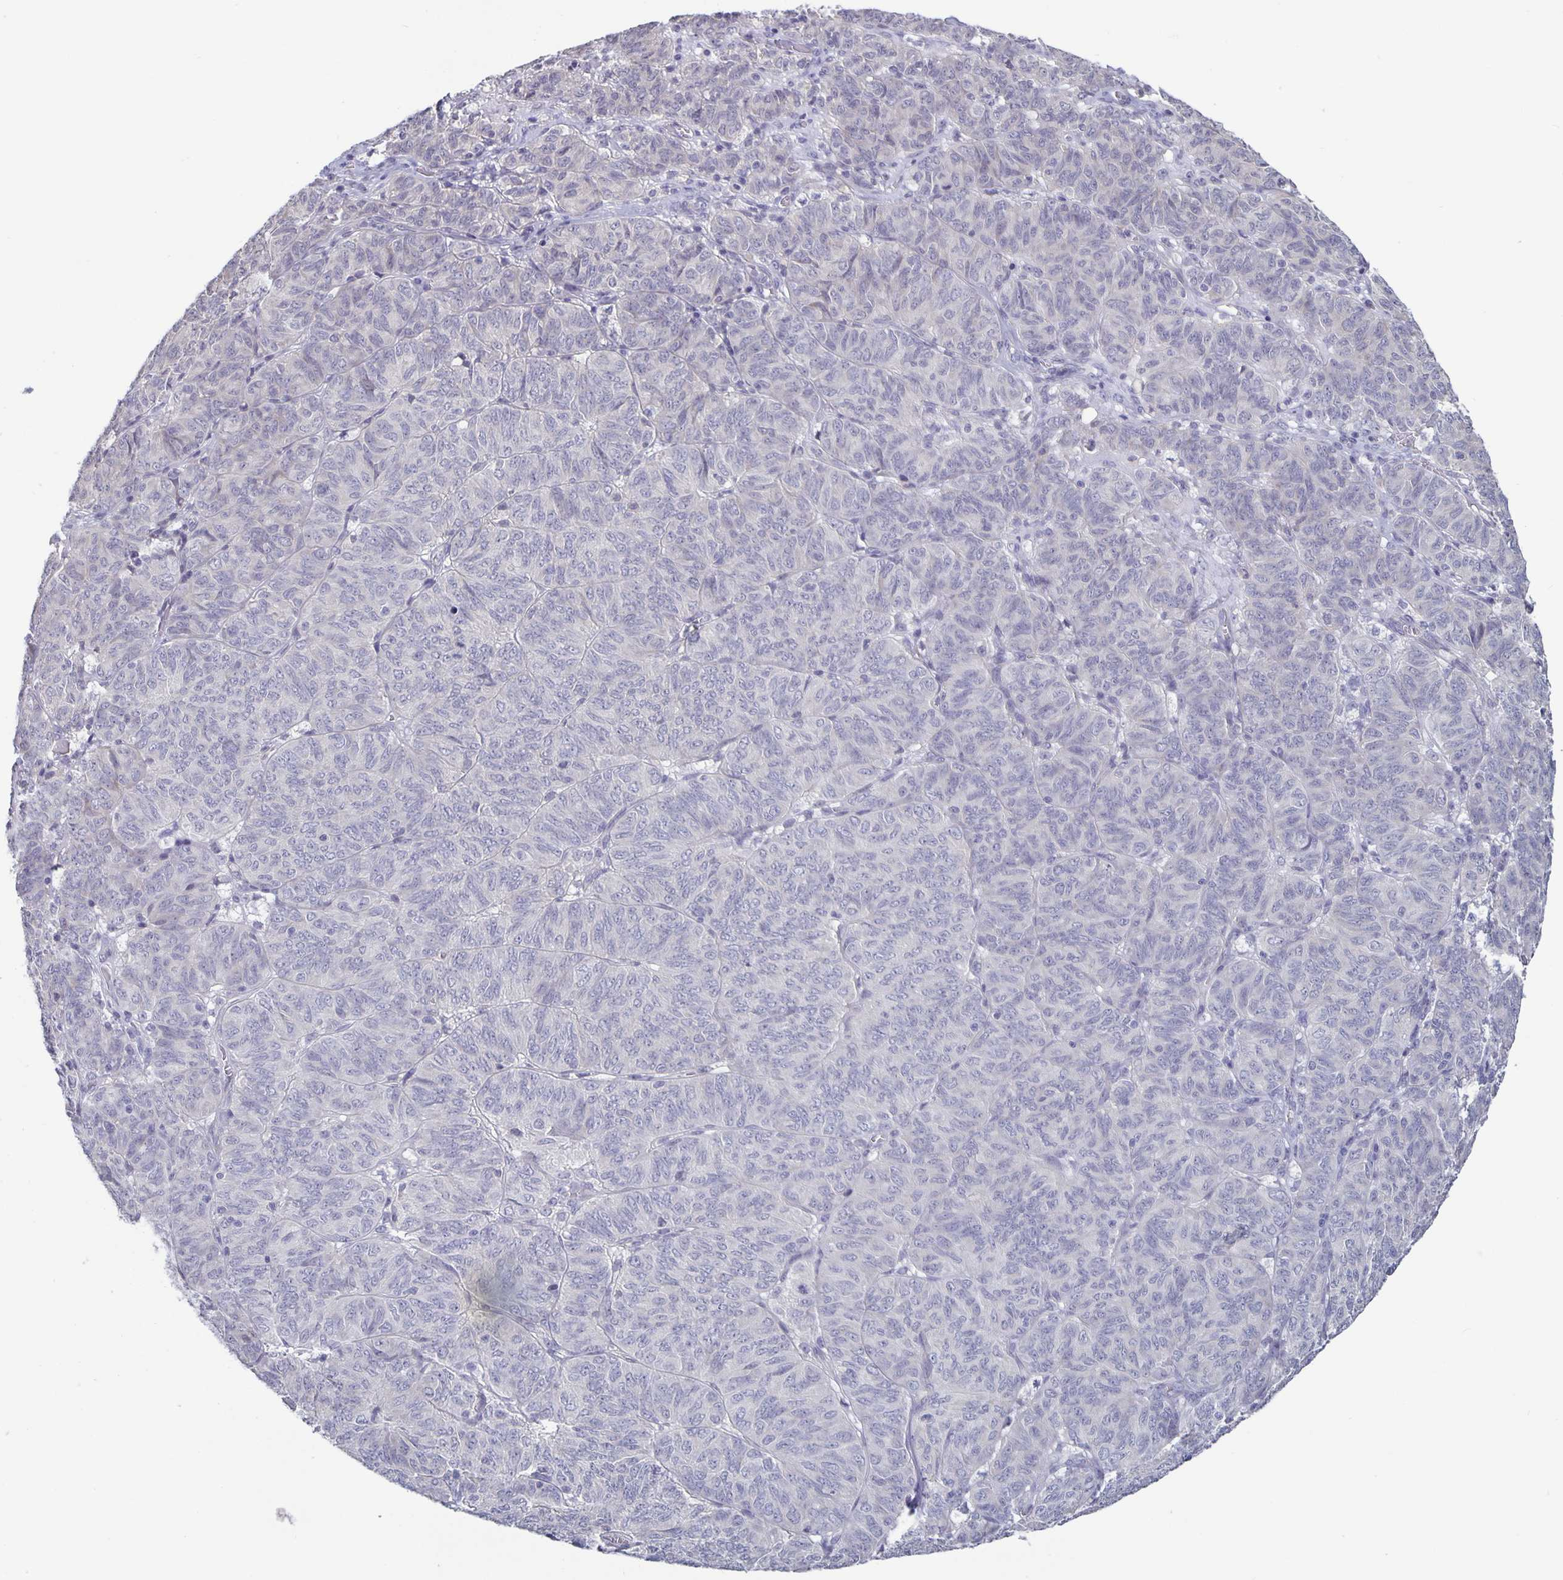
{"staining": {"intensity": "negative", "quantity": "none", "location": "none"}, "tissue": "ovarian cancer", "cell_type": "Tumor cells", "image_type": "cancer", "snomed": [{"axis": "morphology", "description": "Carcinoma, endometroid"}, {"axis": "topography", "description": "Ovary"}], "caption": "Protein analysis of ovarian cancer (endometroid carcinoma) demonstrates no significant staining in tumor cells. (DAB immunohistochemistry with hematoxylin counter stain).", "gene": "PLCB3", "patient": {"sex": "female", "age": 80}}